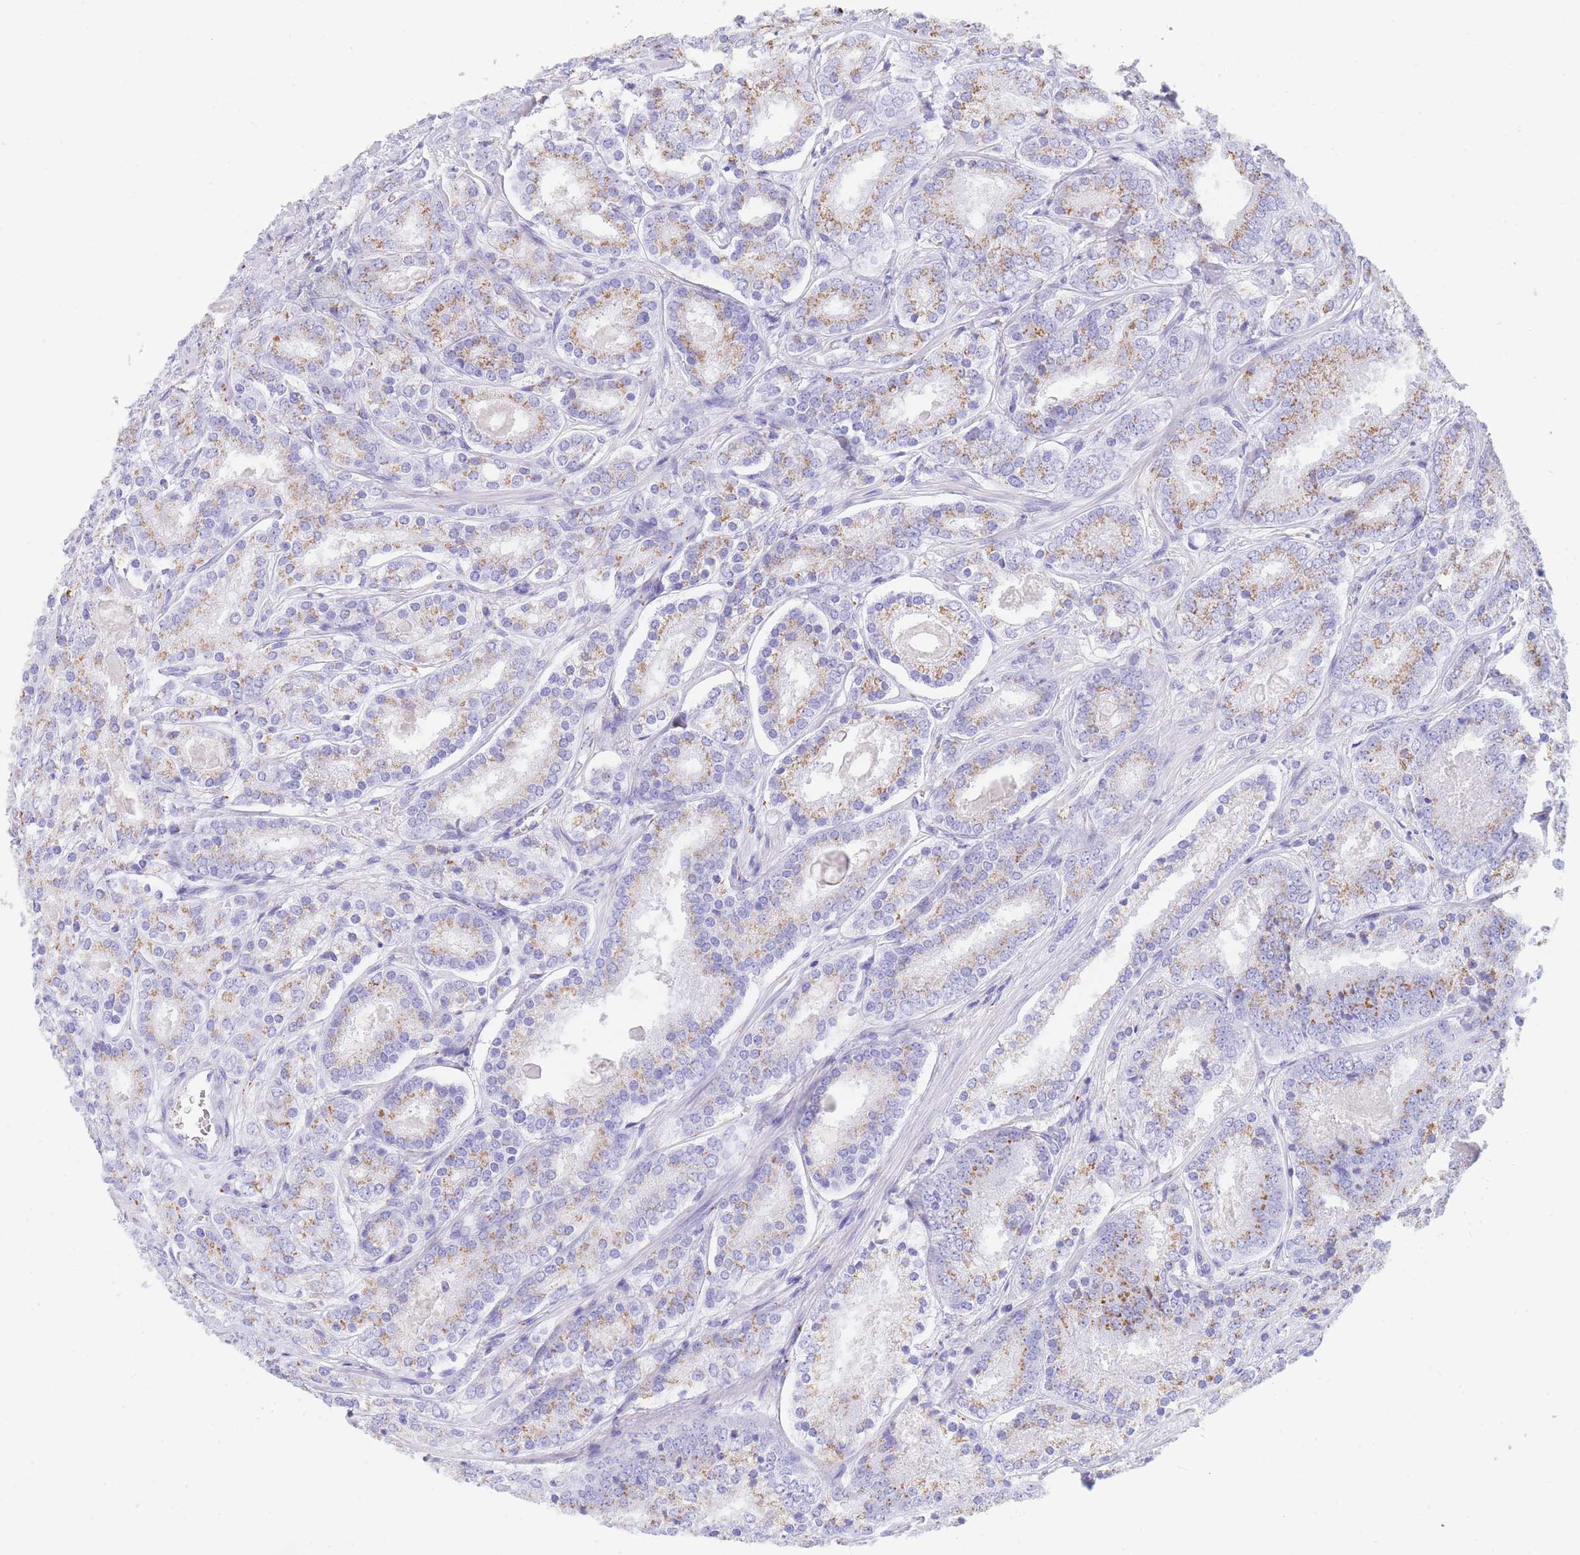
{"staining": {"intensity": "moderate", "quantity": ">75%", "location": "cytoplasmic/membranous"}, "tissue": "prostate cancer", "cell_type": "Tumor cells", "image_type": "cancer", "snomed": [{"axis": "morphology", "description": "Adenocarcinoma, High grade"}, {"axis": "topography", "description": "Prostate"}], "caption": "Immunohistochemical staining of human adenocarcinoma (high-grade) (prostate) reveals medium levels of moderate cytoplasmic/membranous protein positivity in about >75% of tumor cells.", "gene": "FAM3C", "patient": {"sex": "male", "age": 63}}